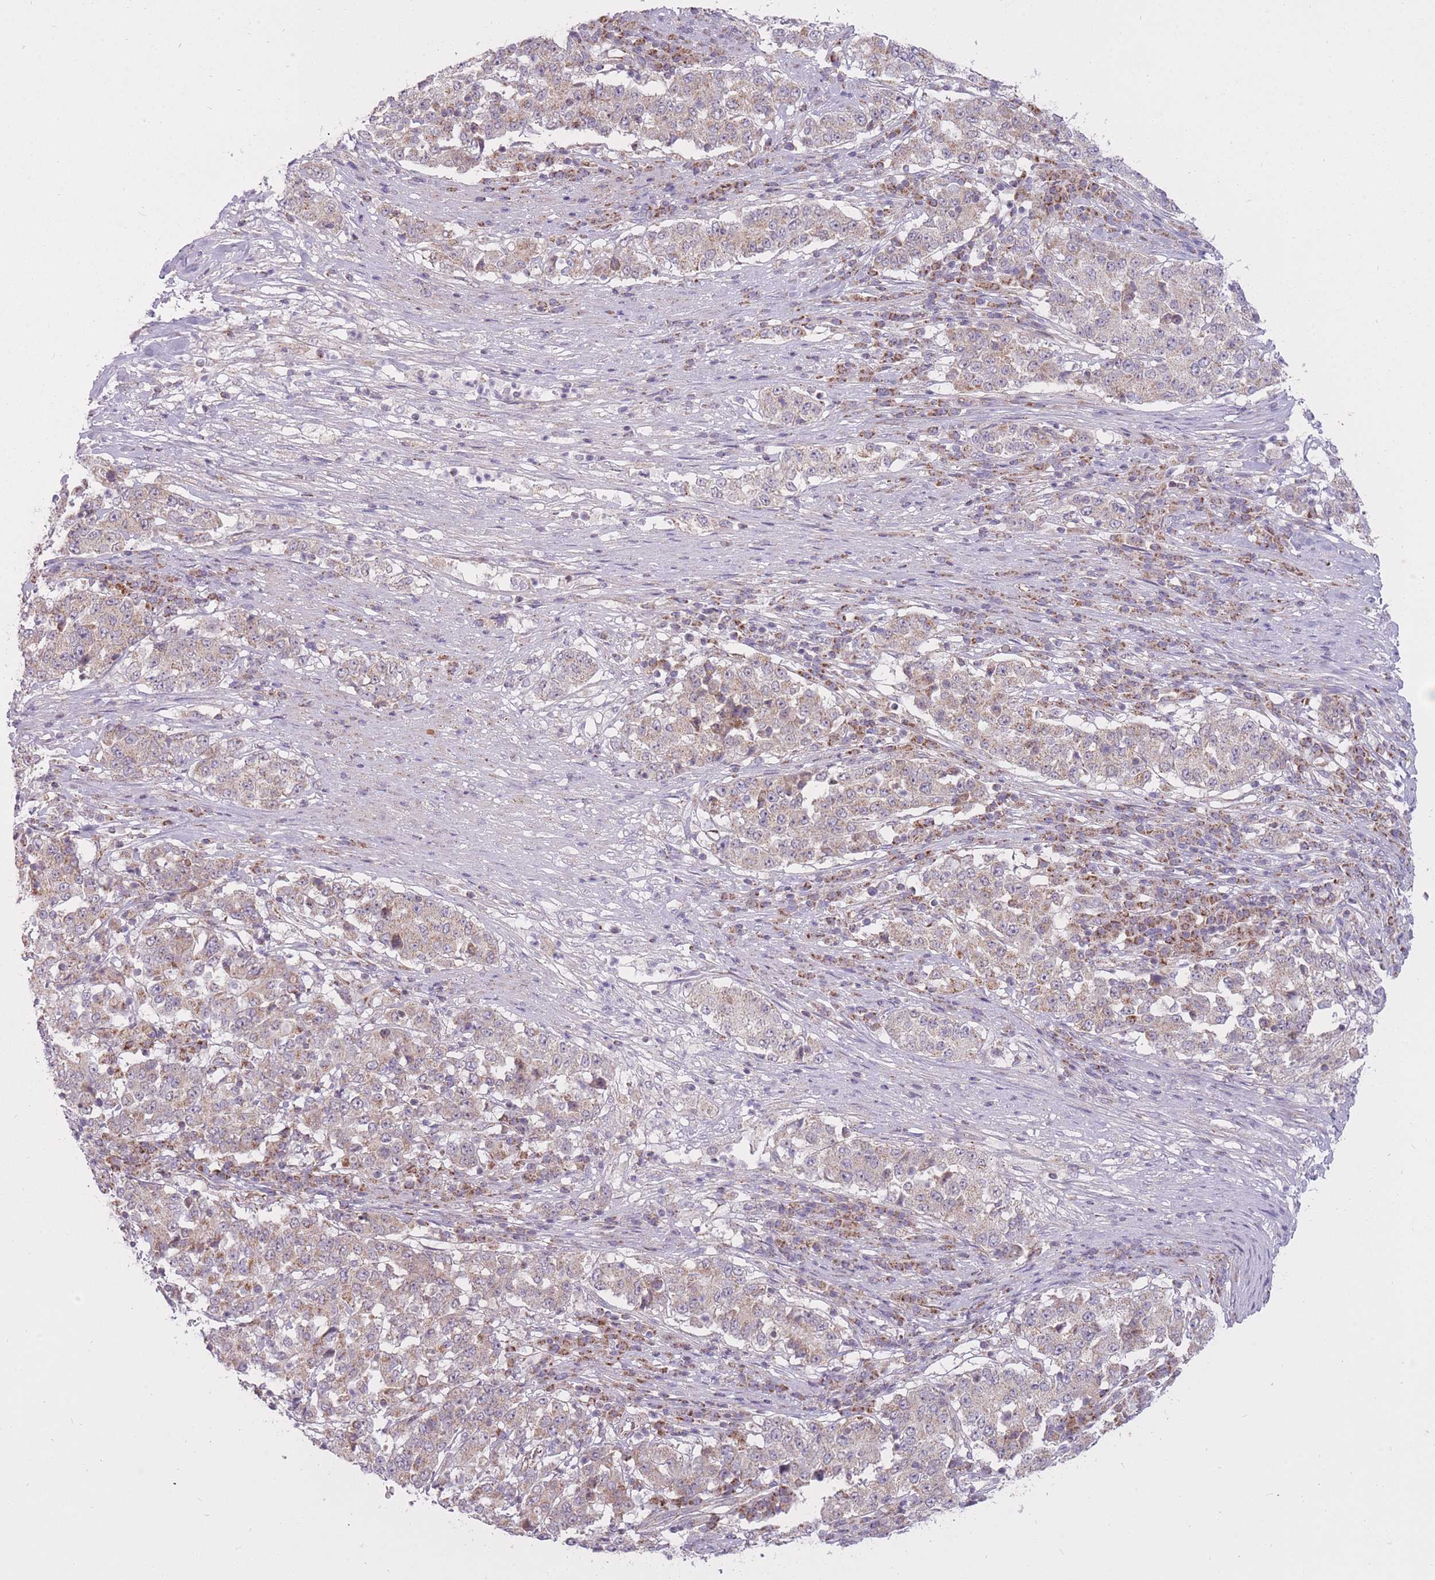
{"staining": {"intensity": "negative", "quantity": "none", "location": "none"}, "tissue": "stomach cancer", "cell_type": "Tumor cells", "image_type": "cancer", "snomed": [{"axis": "morphology", "description": "Adenocarcinoma, NOS"}, {"axis": "topography", "description": "Stomach"}], "caption": "Human stomach adenocarcinoma stained for a protein using IHC demonstrates no expression in tumor cells.", "gene": "LIN7C", "patient": {"sex": "male", "age": 59}}